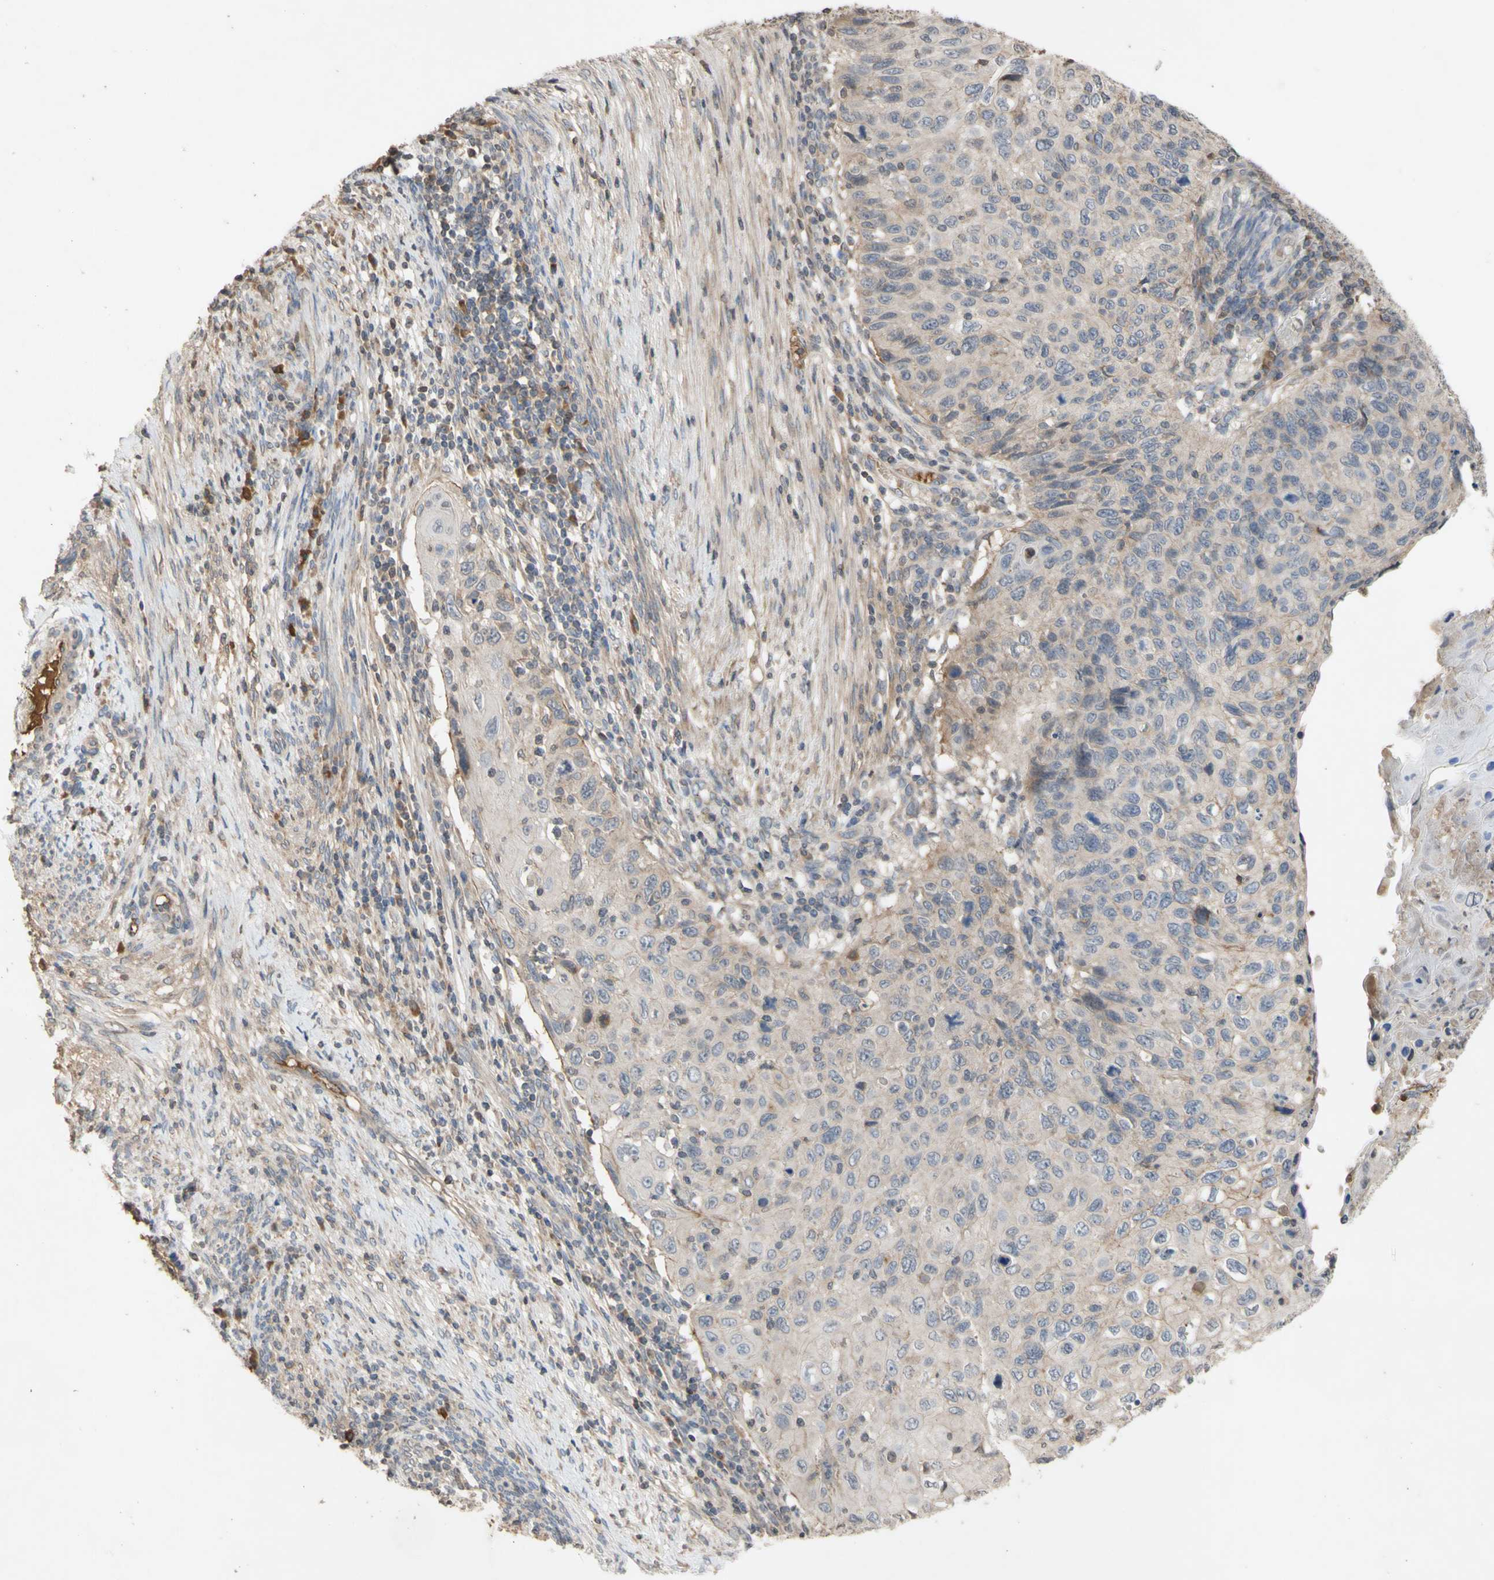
{"staining": {"intensity": "weak", "quantity": "25%-75%", "location": "cytoplasmic/membranous"}, "tissue": "cervical cancer", "cell_type": "Tumor cells", "image_type": "cancer", "snomed": [{"axis": "morphology", "description": "Squamous cell carcinoma, NOS"}, {"axis": "topography", "description": "Cervix"}], "caption": "Squamous cell carcinoma (cervical) stained for a protein (brown) reveals weak cytoplasmic/membranous positive expression in approximately 25%-75% of tumor cells.", "gene": "NECTIN3", "patient": {"sex": "female", "age": 70}}